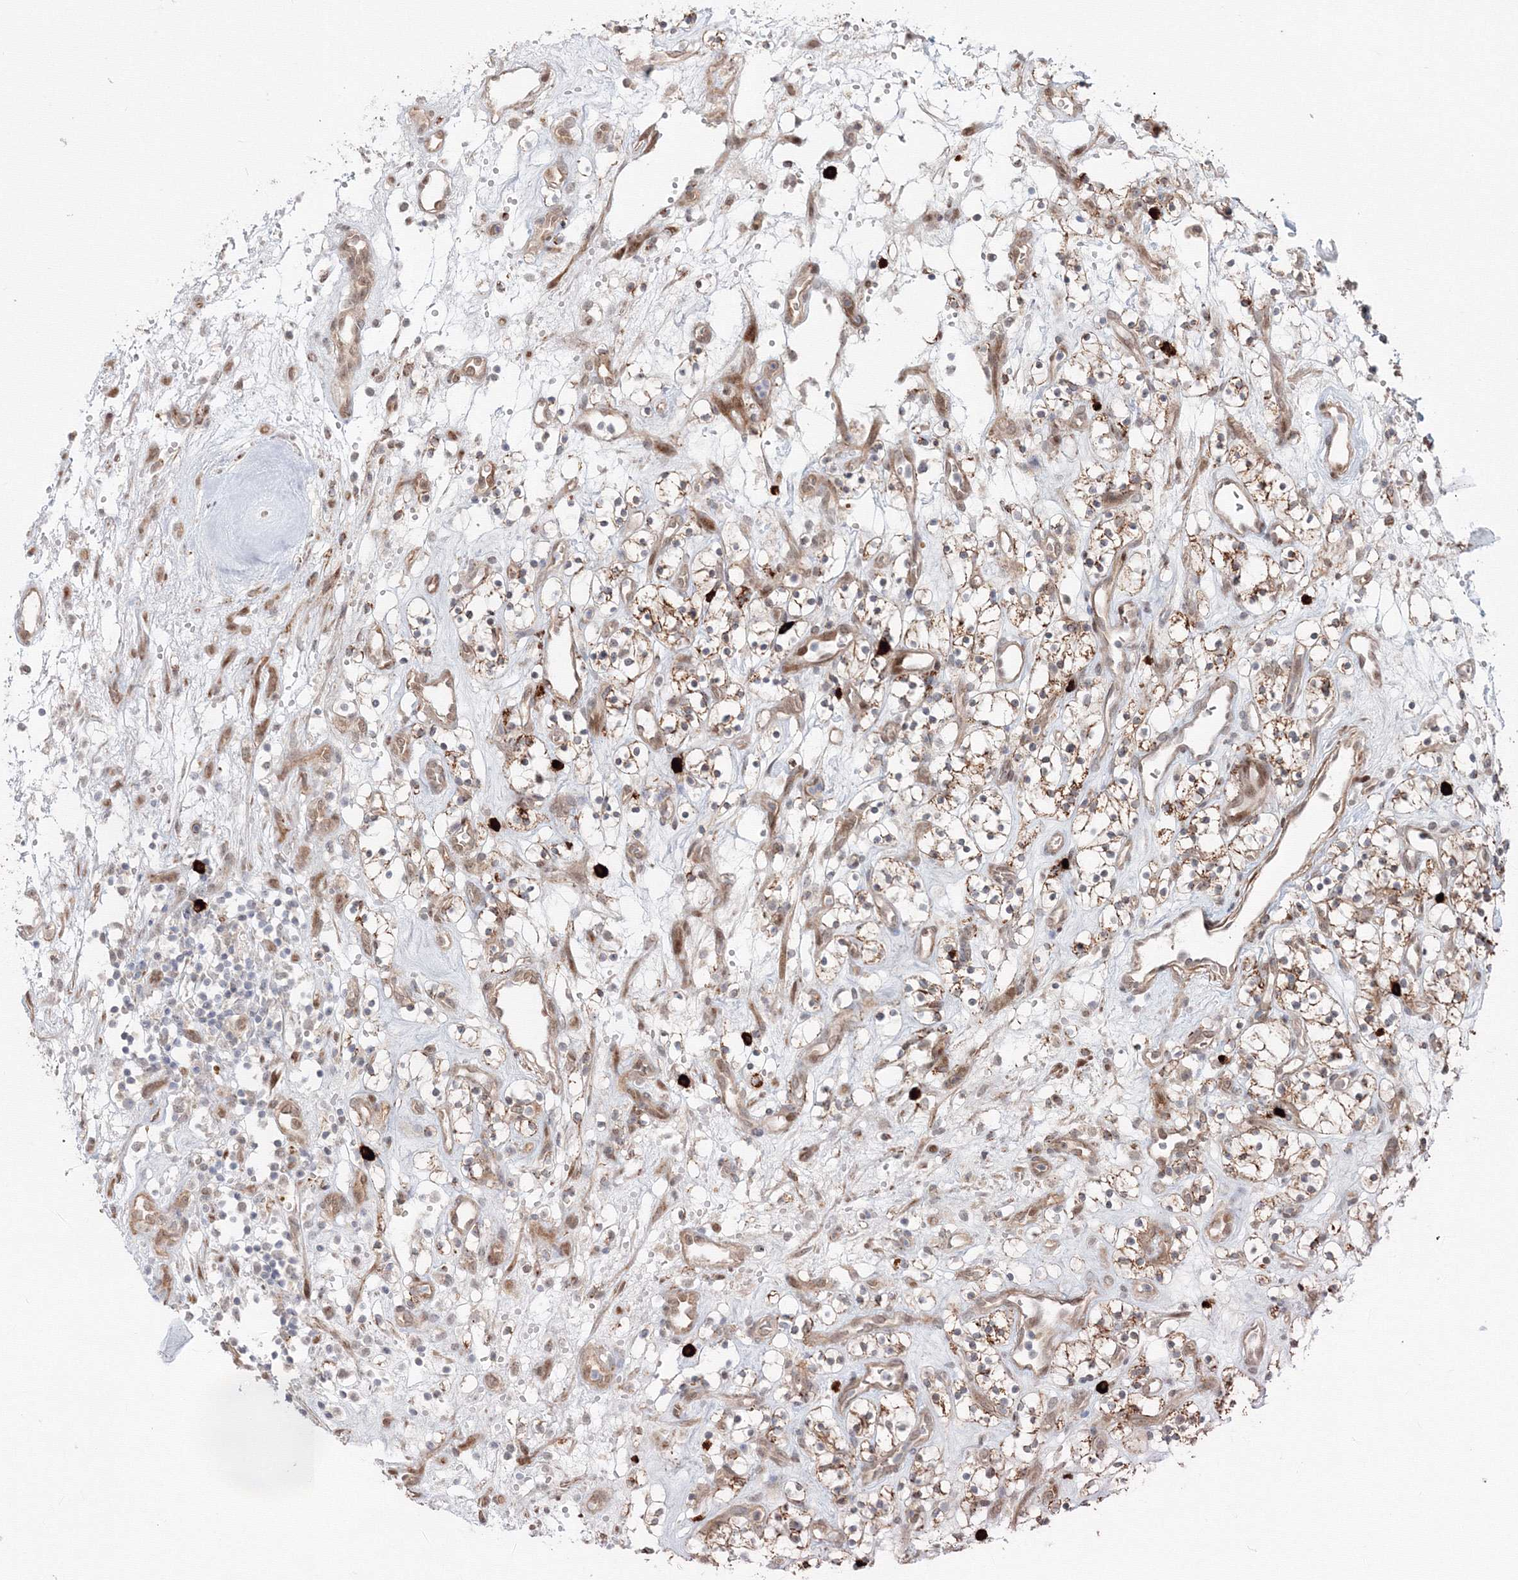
{"staining": {"intensity": "moderate", "quantity": ">75%", "location": "cytoplasmic/membranous"}, "tissue": "renal cancer", "cell_type": "Tumor cells", "image_type": "cancer", "snomed": [{"axis": "morphology", "description": "Adenocarcinoma, NOS"}, {"axis": "topography", "description": "Kidney"}], "caption": "Immunohistochemical staining of human renal cancer (adenocarcinoma) demonstrates moderate cytoplasmic/membranous protein positivity in about >75% of tumor cells.", "gene": "SH3PXD2A", "patient": {"sex": "female", "age": 57}}